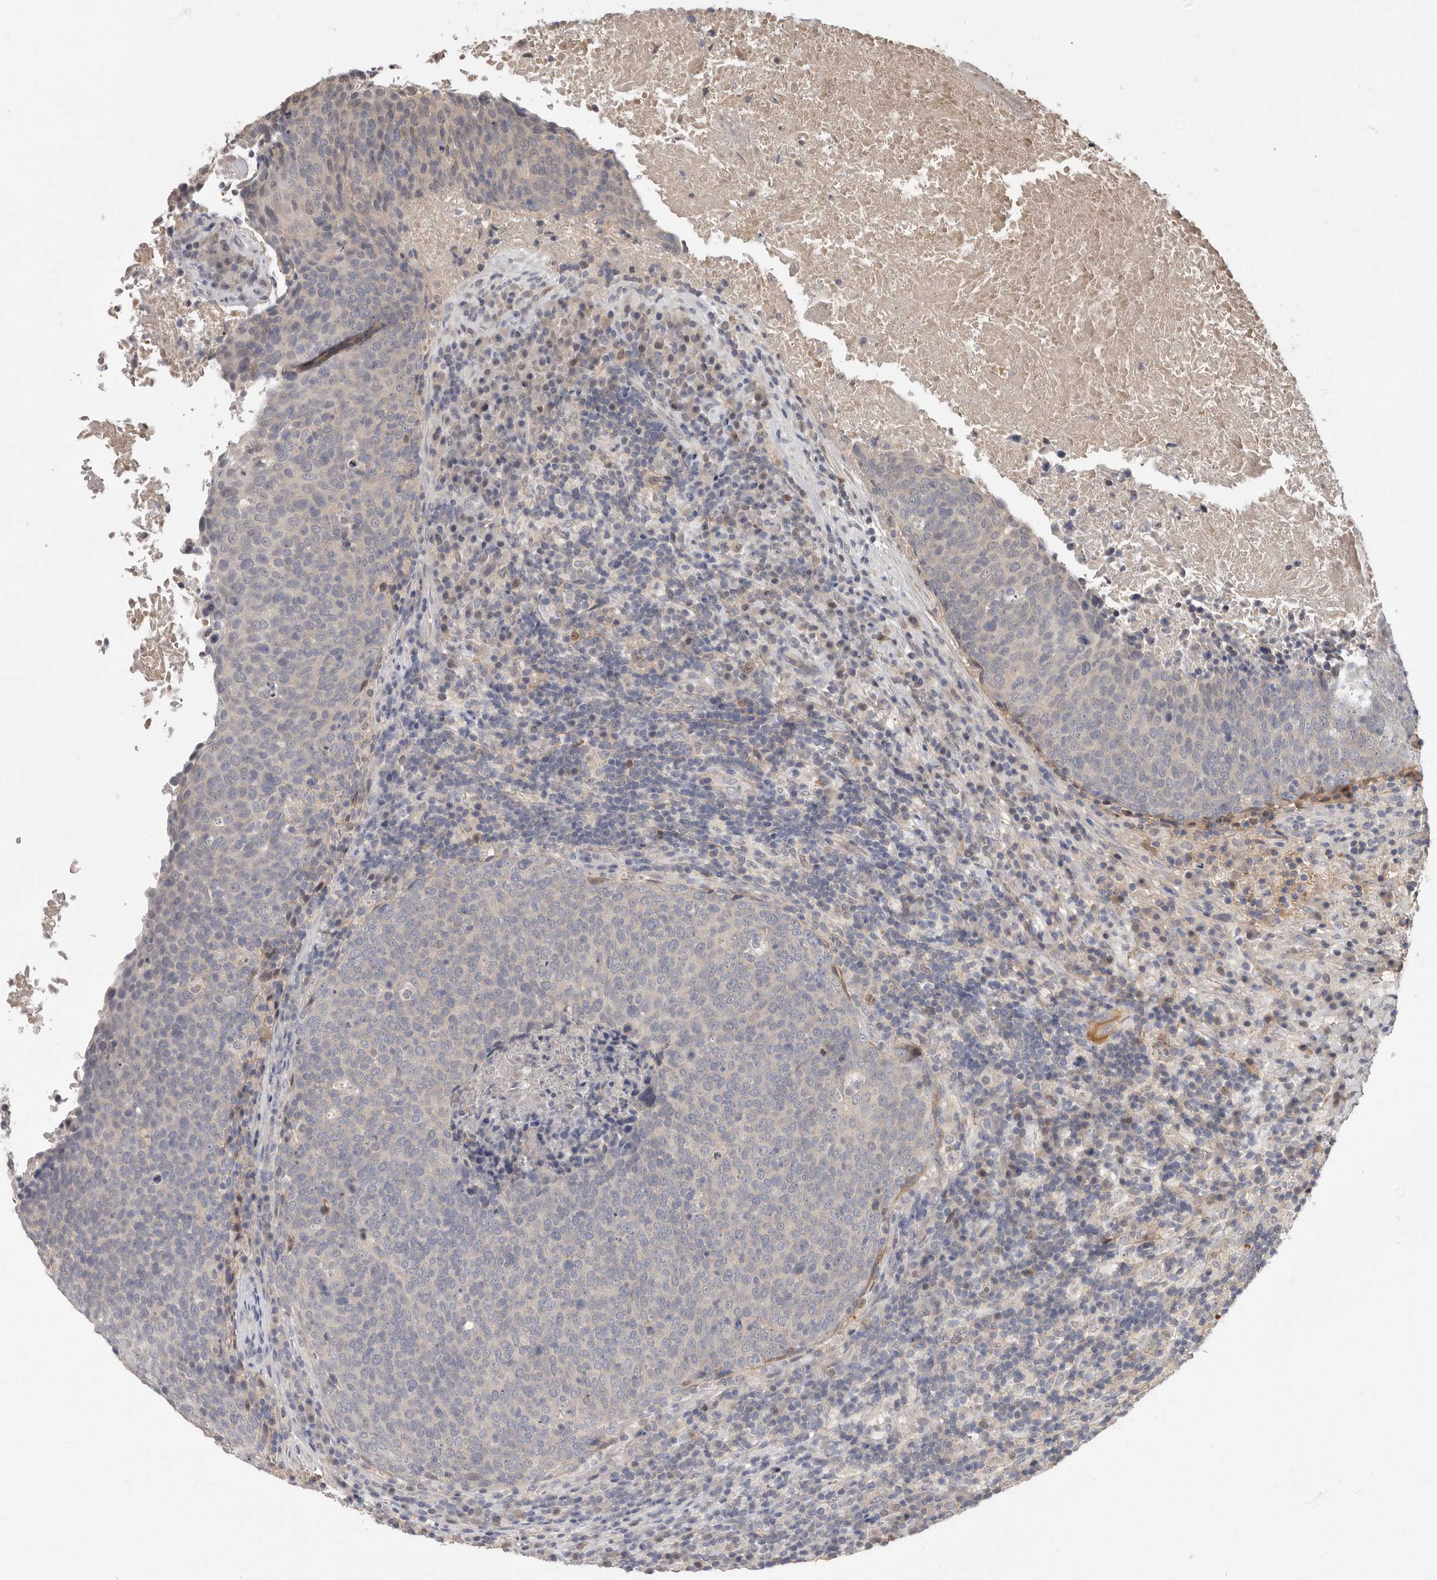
{"staining": {"intensity": "weak", "quantity": "<25%", "location": "nuclear"}, "tissue": "head and neck cancer", "cell_type": "Tumor cells", "image_type": "cancer", "snomed": [{"axis": "morphology", "description": "Squamous cell carcinoma, NOS"}, {"axis": "morphology", "description": "Squamous cell carcinoma, metastatic, NOS"}, {"axis": "topography", "description": "Lymph node"}, {"axis": "topography", "description": "Head-Neck"}], "caption": "IHC image of metastatic squamous cell carcinoma (head and neck) stained for a protein (brown), which displays no positivity in tumor cells.", "gene": "LRGUK", "patient": {"sex": "male", "age": 62}}